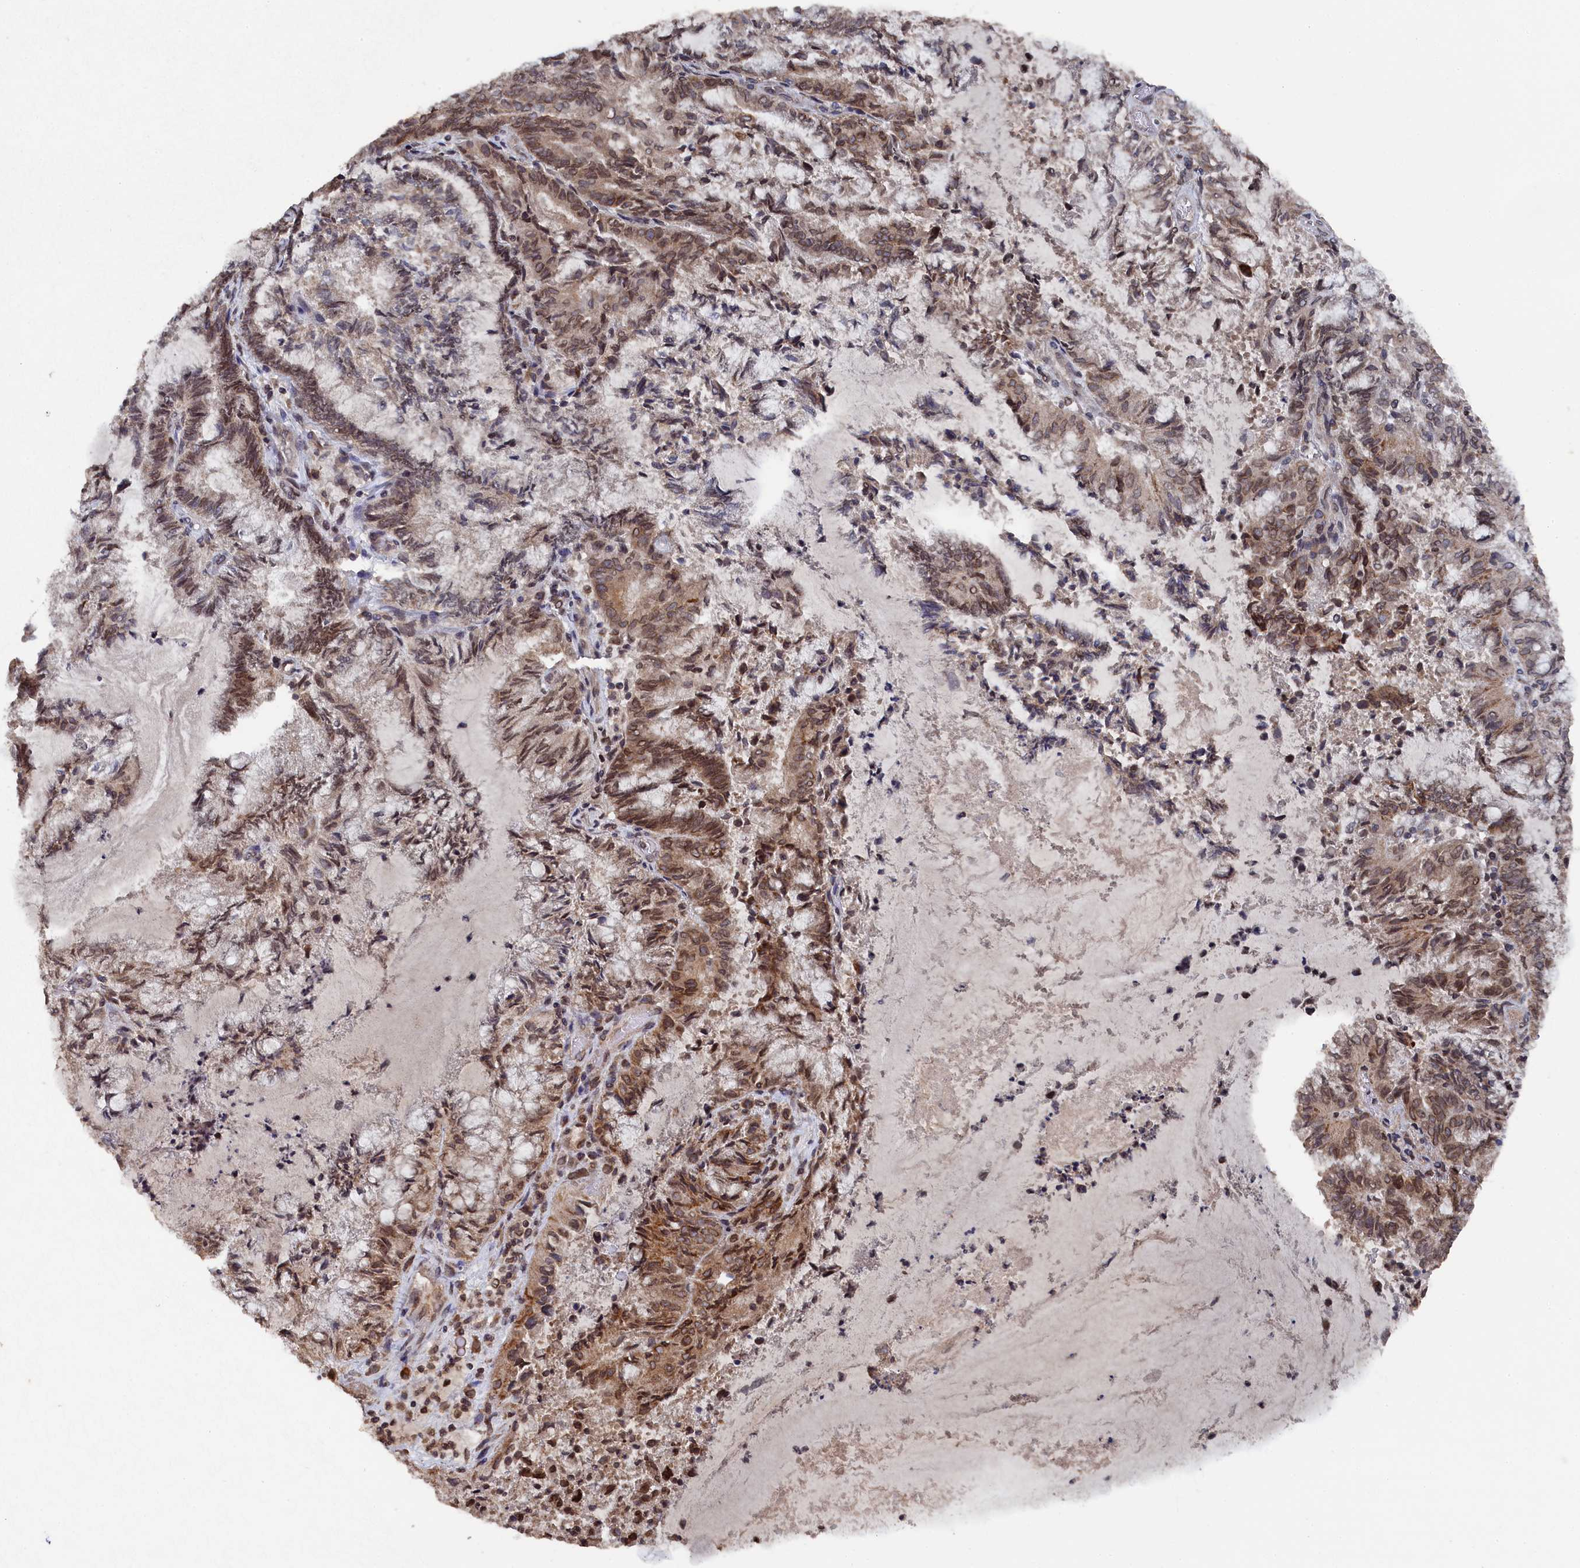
{"staining": {"intensity": "moderate", "quantity": ">75%", "location": "cytoplasmic/membranous,nuclear"}, "tissue": "endometrial cancer", "cell_type": "Tumor cells", "image_type": "cancer", "snomed": [{"axis": "morphology", "description": "Adenocarcinoma, NOS"}, {"axis": "topography", "description": "Endometrium"}], "caption": "Adenocarcinoma (endometrial) tissue shows moderate cytoplasmic/membranous and nuclear positivity in approximately >75% of tumor cells, visualized by immunohistochemistry.", "gene": "ANKEF1", "patient": {"sex": "female", "age": 80}}